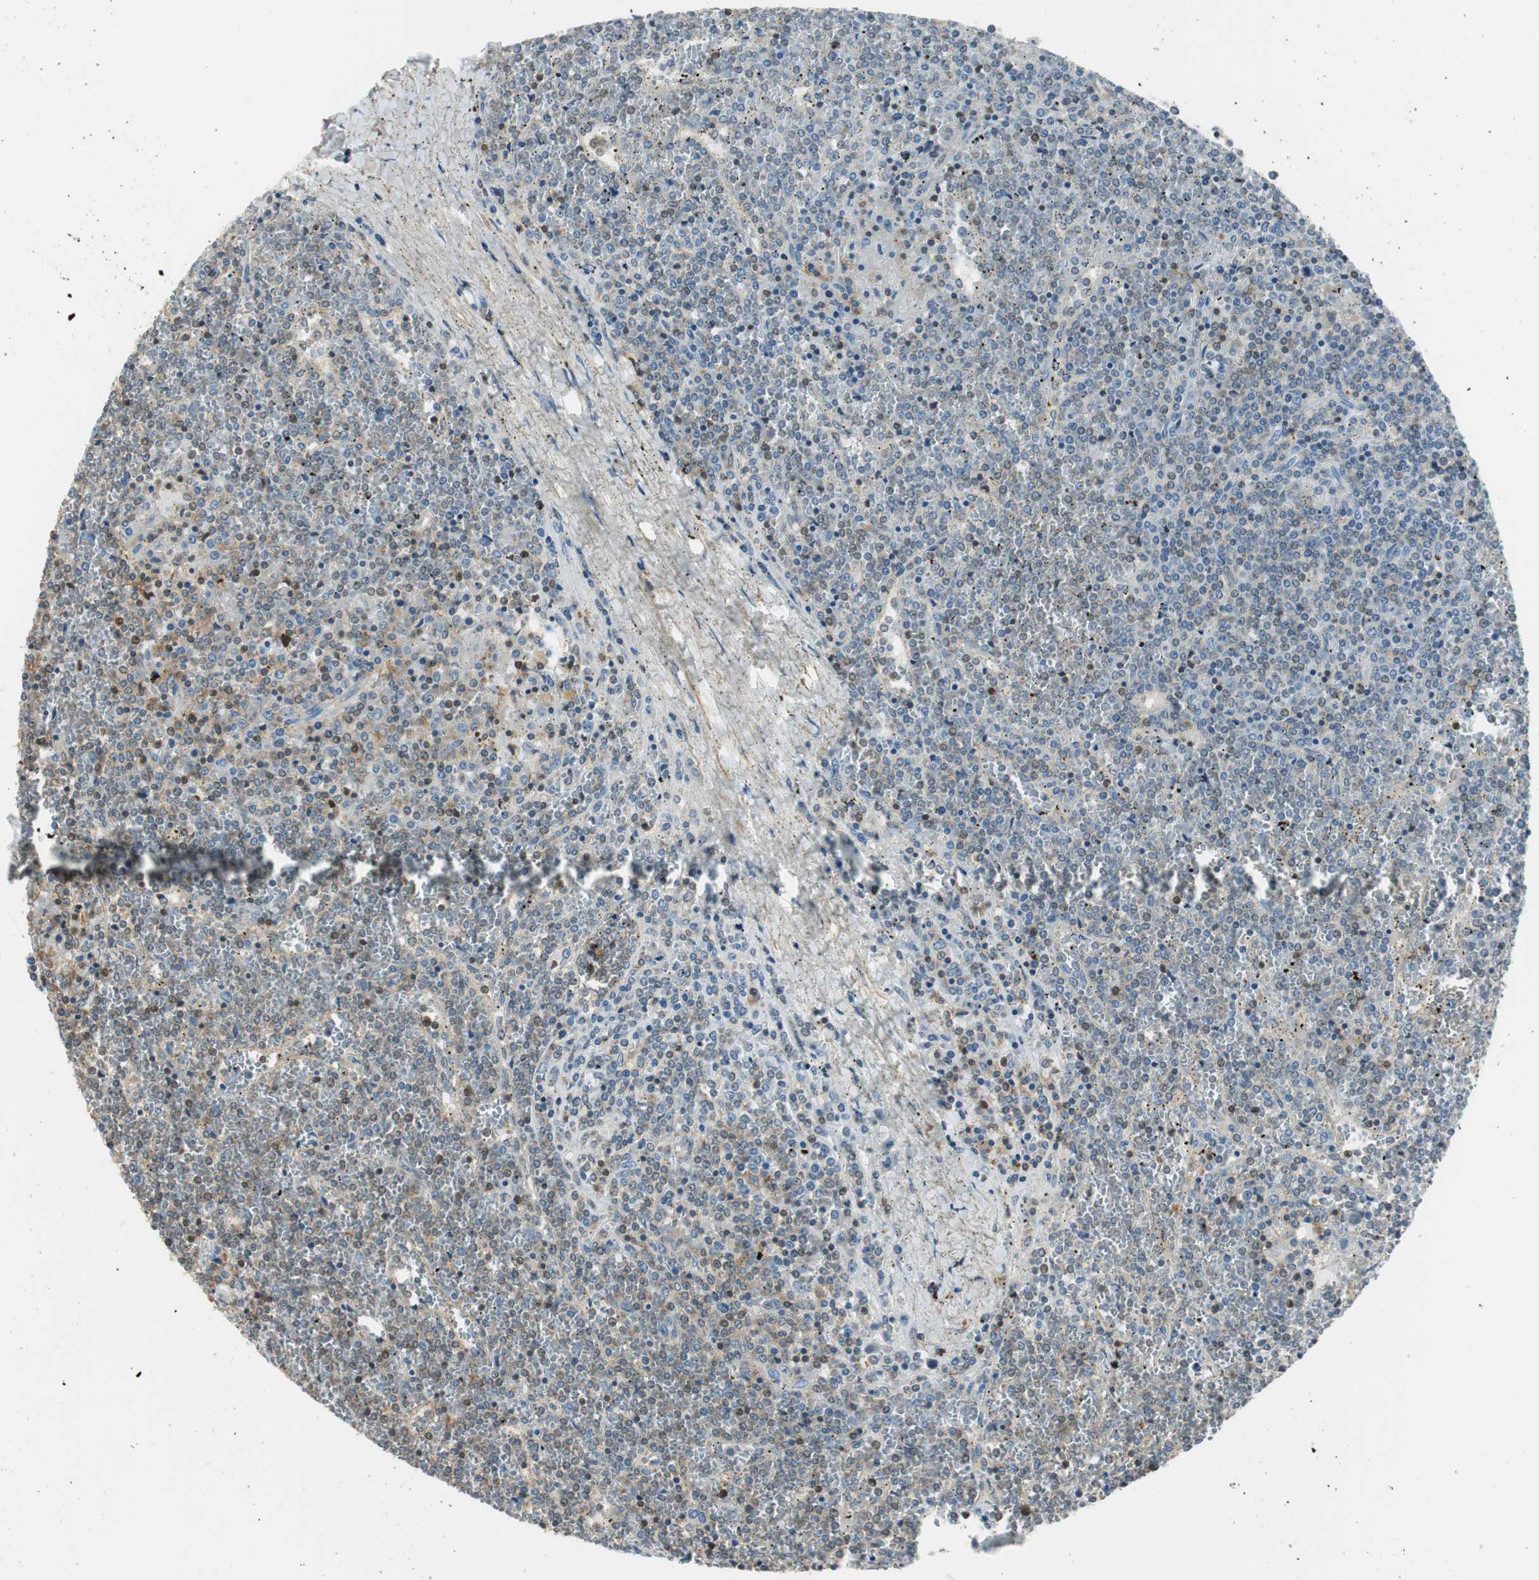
{"staining": {"intensity": "weak", "quantity": "<25%", "location": "cytoplasmic/membranous,nuclear"}, "tissue": "lymphoma", "cell_type": "Tumor cells", "image_type": "cancer", "snomed": [{"axis": "morphology", "description": "Malignant lymphoma, non-Hodgkin's type, Low grade"}, {"axis": "topography", "description": "Spleen"}], "caption": "Protein analysis of malignant lymphoma, non-Hodgkin's type (low-grade) demonstrates no significant staining in tumor cells.", "gene": "PI4K2B", "patient": {"sex": "female", "age": 19}}